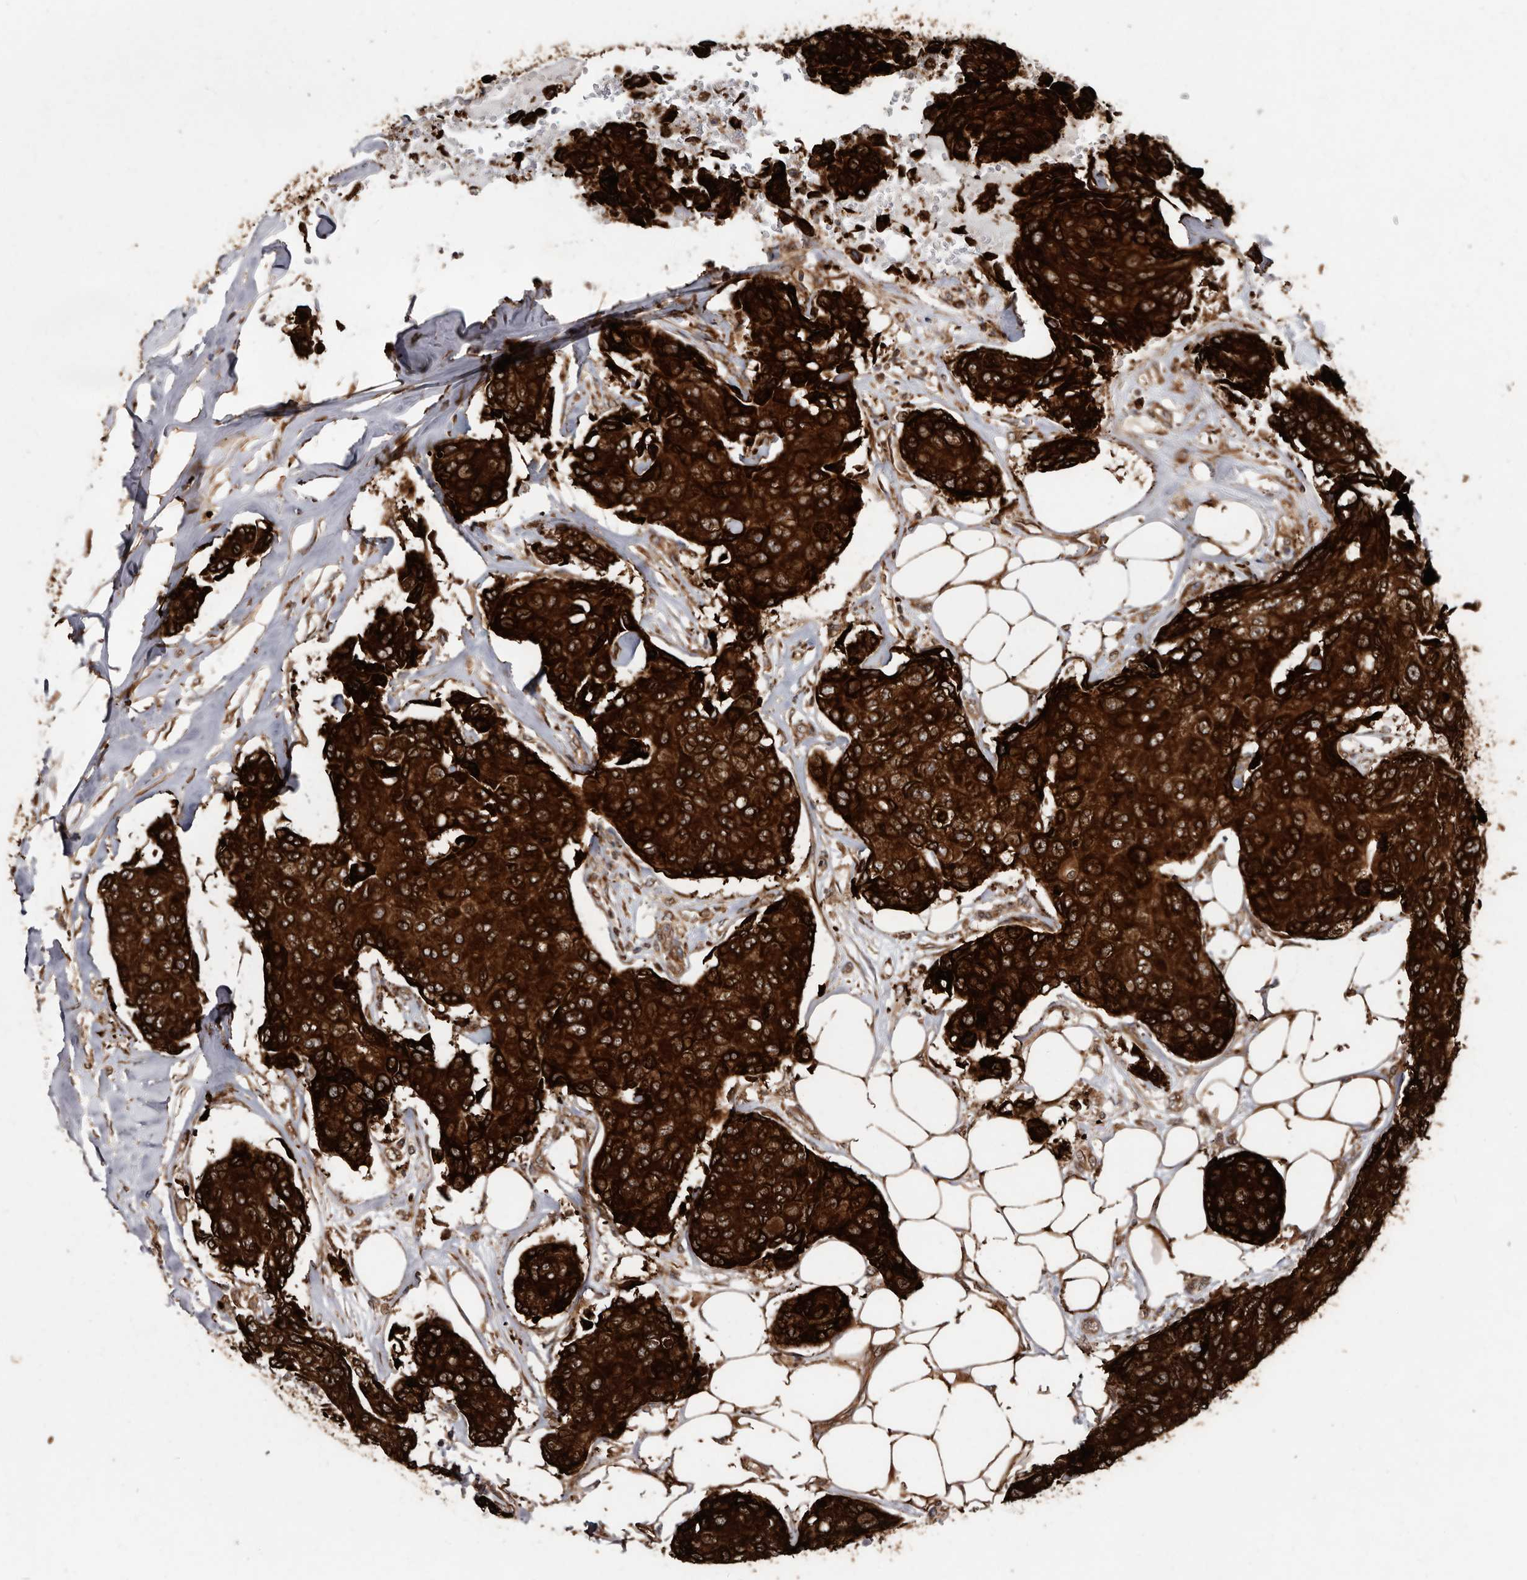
{"staining": {"intensity": "strong", "quantity": ">75%", "location": "cytoplasmic/membranous"}, "tissue": "breast cancer", "cell_type": "Tumor cells", "image_type": "cancer", "snomed": [{"axis": "morphology", "description": "Duct carcinoma"}, {"axis": "topography", "description": "Breast"}], "caption": "Strong cytoplasmic/membranous positivity is appreciated in about >75% of tumor cells in breast cancer (infiltrating ductal carcinoma).", "gene": "FLAD1", "patient": {"sex": "female", "age": 80}}